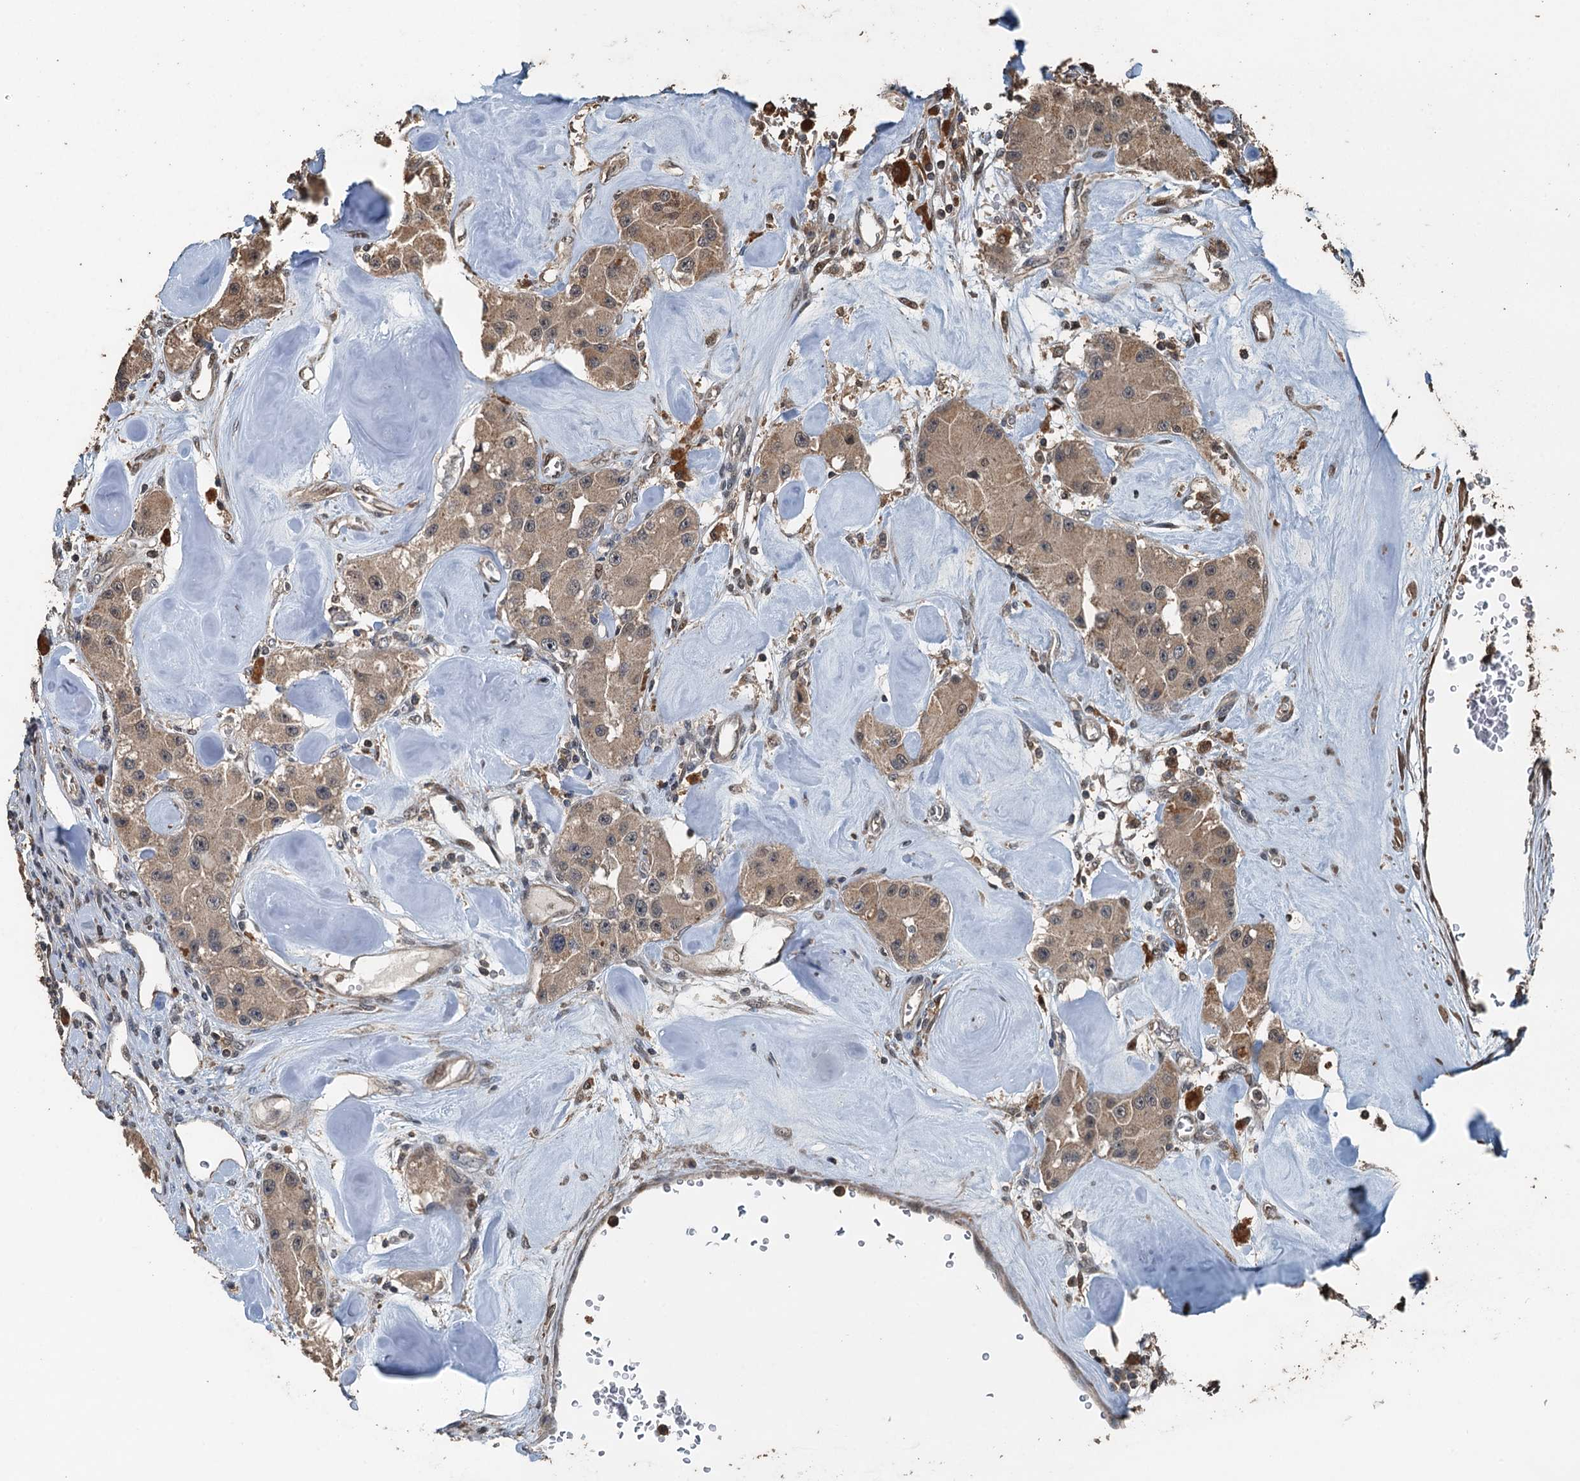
{"staining": {"intensity": "weak", "quantity": ">75%", "location": "cytoplasmic/membranous"}, "tissue": "carcinoid", "cell_type": "Tumor cells", "image_type": "cancer", "snomed": [{"axis": "morphology", "description": "Carcinoid, malignant, NOS"}, {"axis": "topography", "description": "Pancreas"}], "caption": "Protein analysis of carcinoid tissue exhibits weak cytoplasmic/membranous expression in about >75% of tumor cells. (Stains: DAB (3,3'-diaminobenzidine) in brown, nuclei in blue, Microscopy: brightfield microscopy at high magnification).", "gene": "PIGN", "patient": {"sex": "male", "age": 41}}